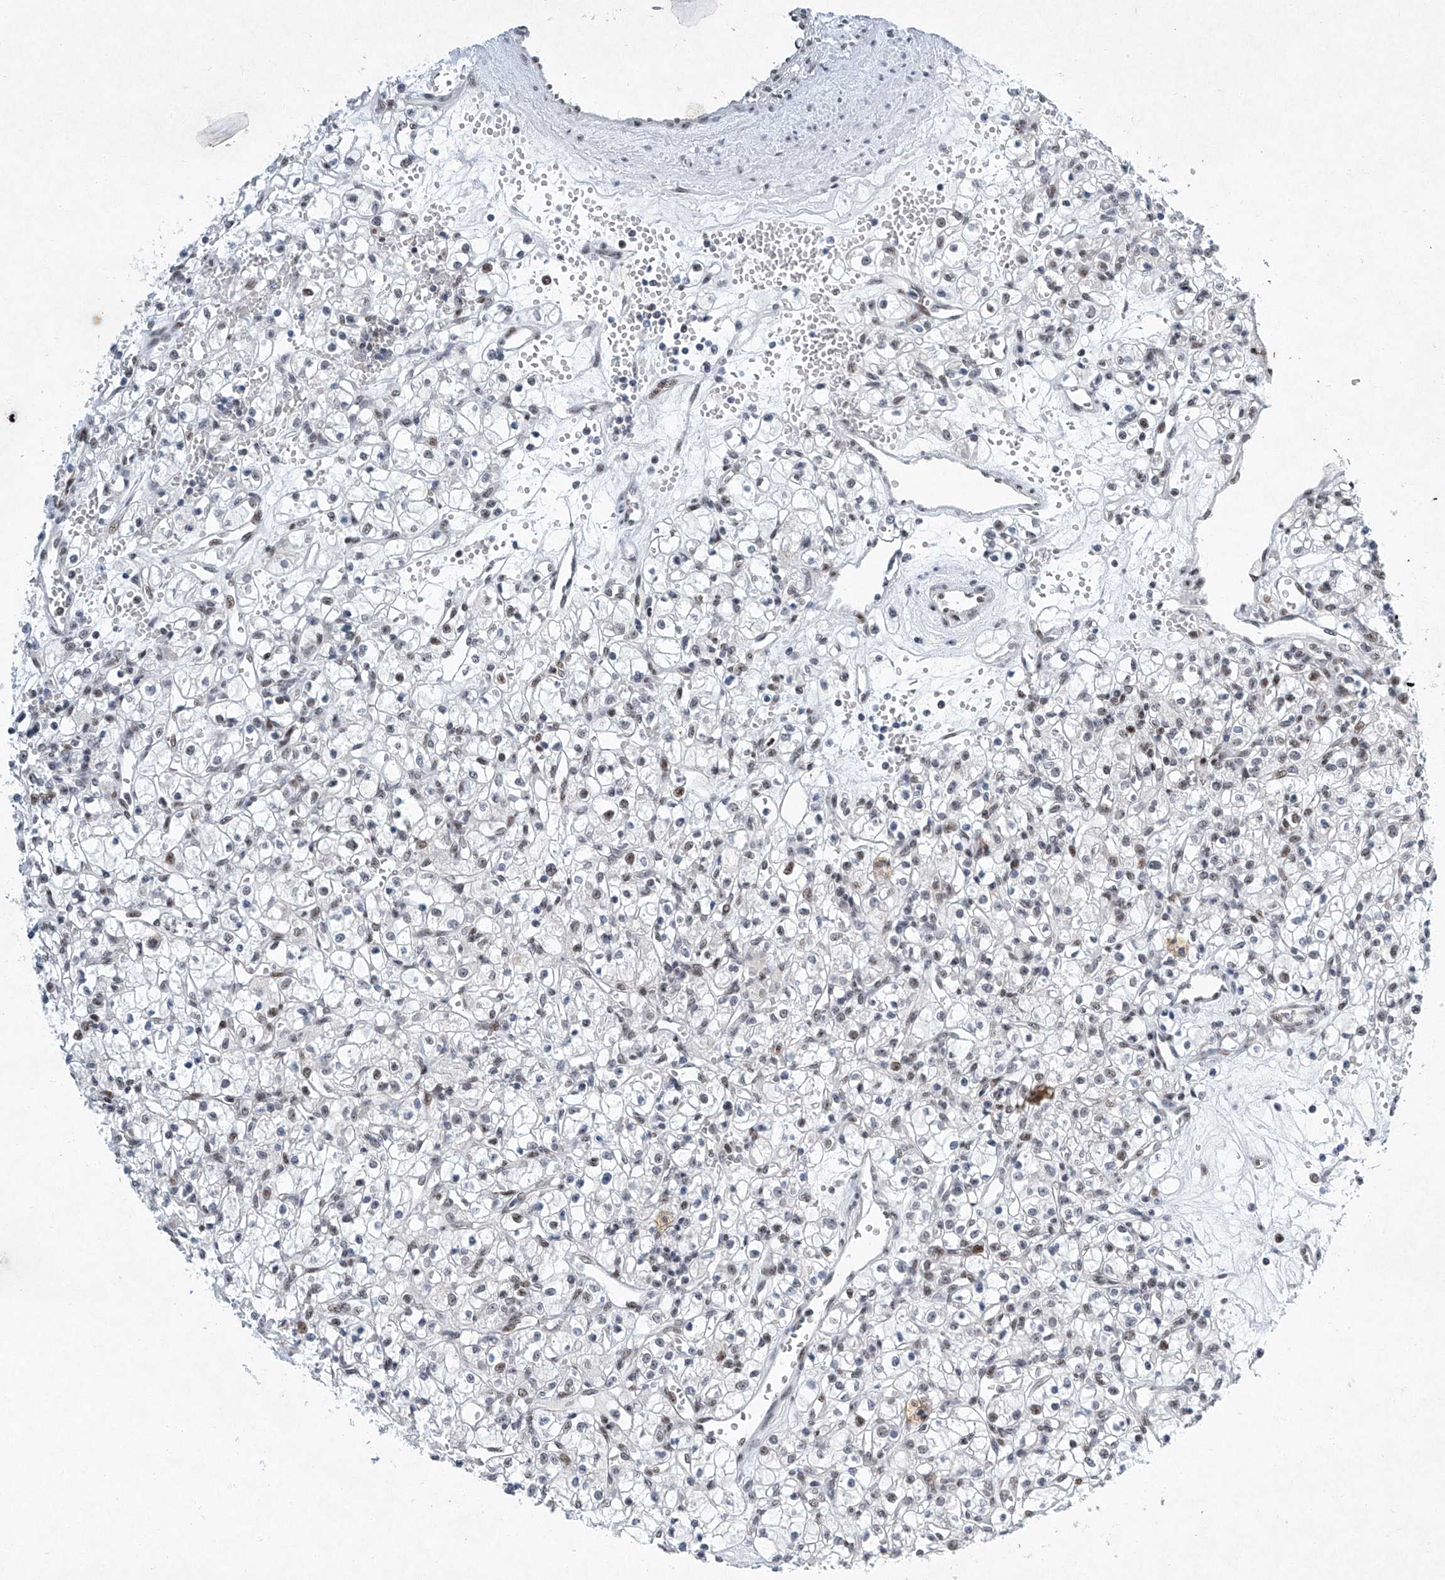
{"staining": {"intensity": "weak", "quantity": "<25%", "location": "nuclear"}, "tissue": "renal cancer", "cell_type": "Tumor cells", "image_type": "cancer", "snomed": [{"axis": "morphology", "description": "Adenocarcinoma, NOS"}, {"axis": "topography", "description": "Kidney"}], "caption": "A histopathology image of adenocarcinoma (renal) stained for a protein shows no brown staining in tumor cells.", "gene": "TFDP1", "patient": {"sex": "female", "age": 59}}